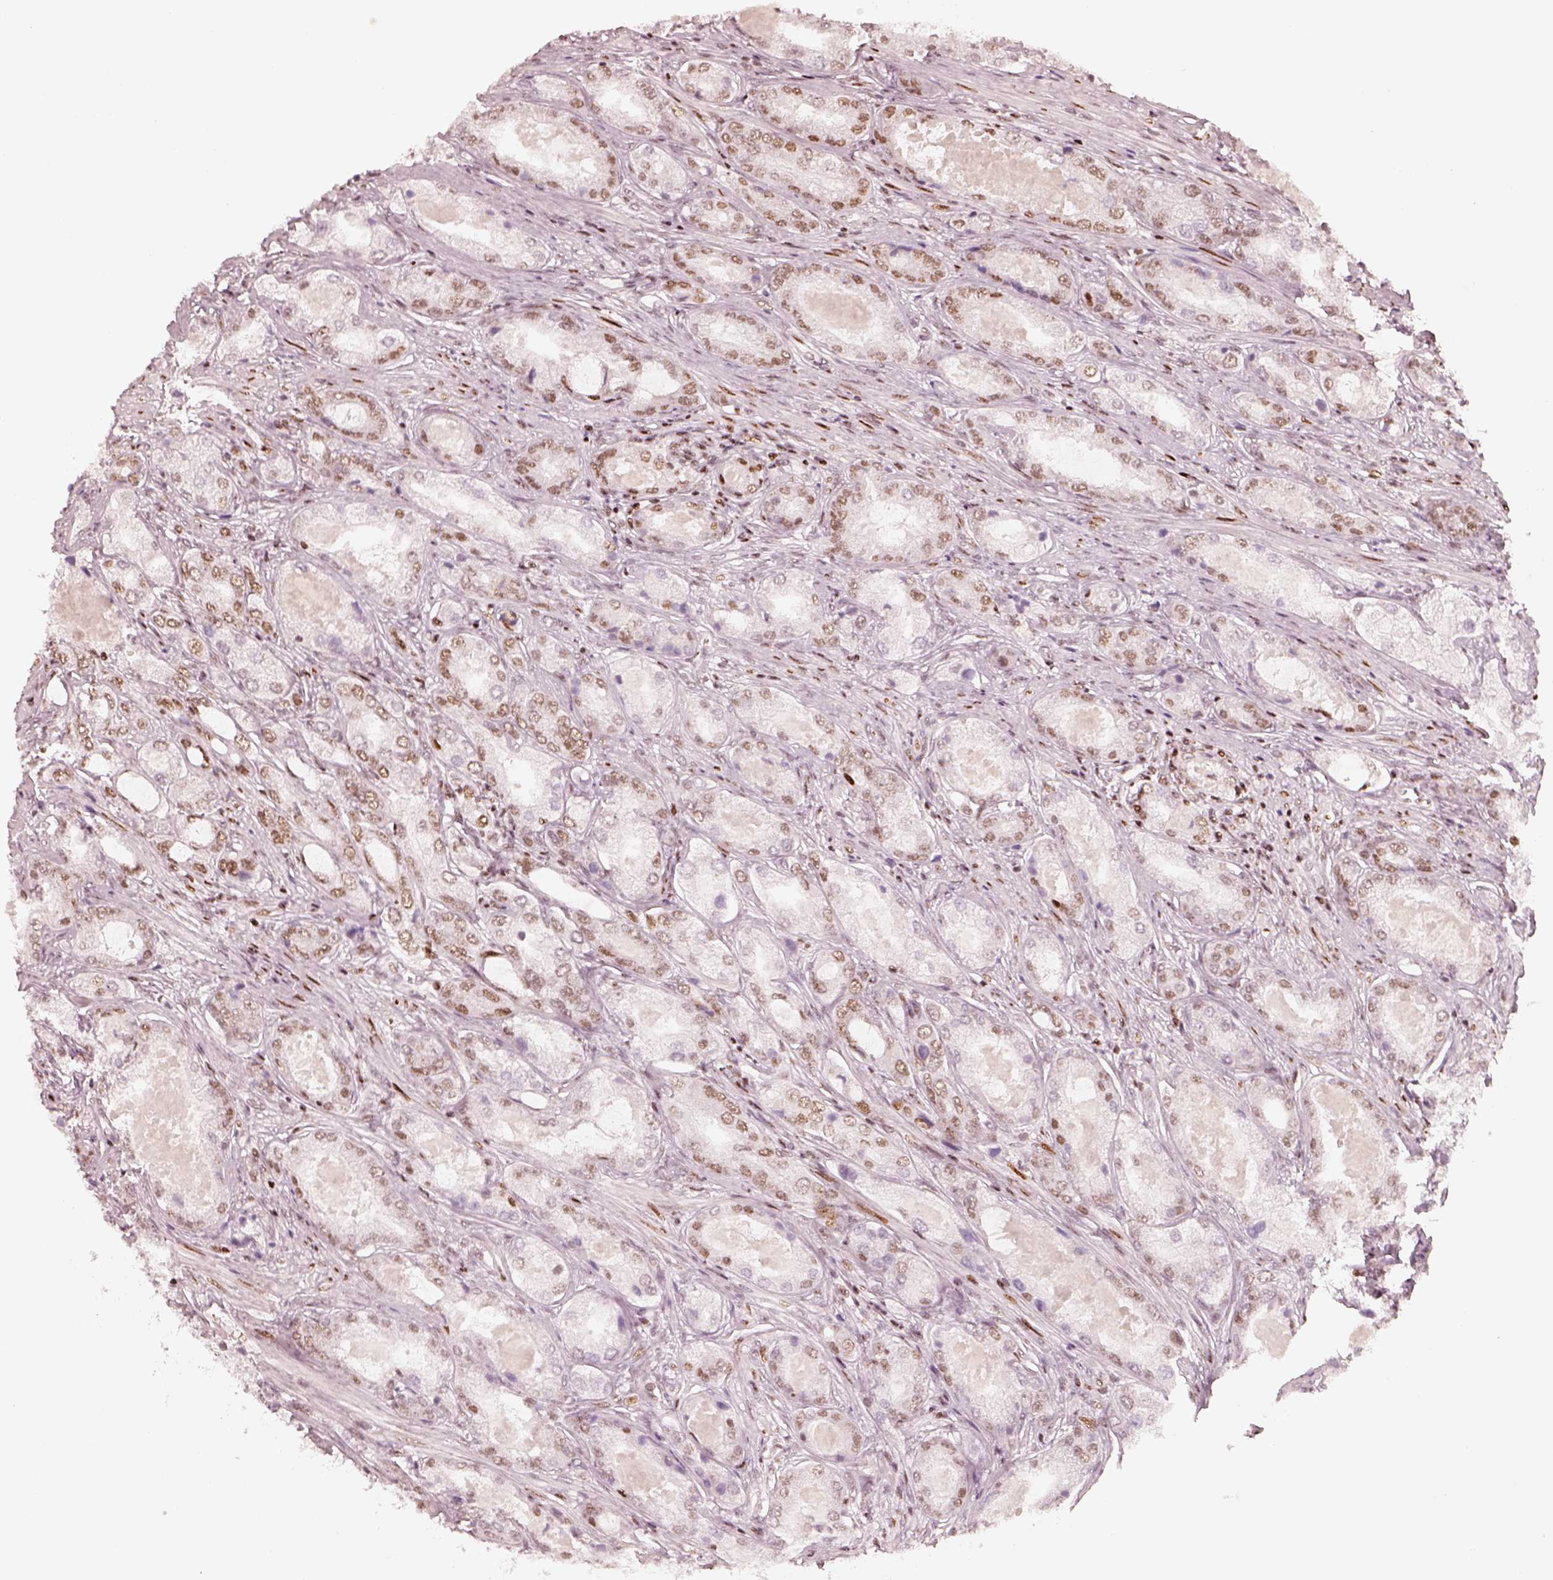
{"staining": {"intensity": "moderate", "quantity": ">75%", "location": "nuclear"}, "tissue": "prostate cancer", "cell_type": "Tumor cells", "image_type": "cancer", "snomed": [{"axis": "morphology", "description": "Adenocarcinoma, Low grade"}, {"axis": "topography", "description": "Prostate"}], "caption": "The histopathology image demonstrates staining of prostate cancer (adenocarcinoma (low-grade)), revealing moderate nuclear protein staining (brown color) within tumor cells.", "gene": "HNRNPC", "patient": {"sex": "male", "age": 68}}